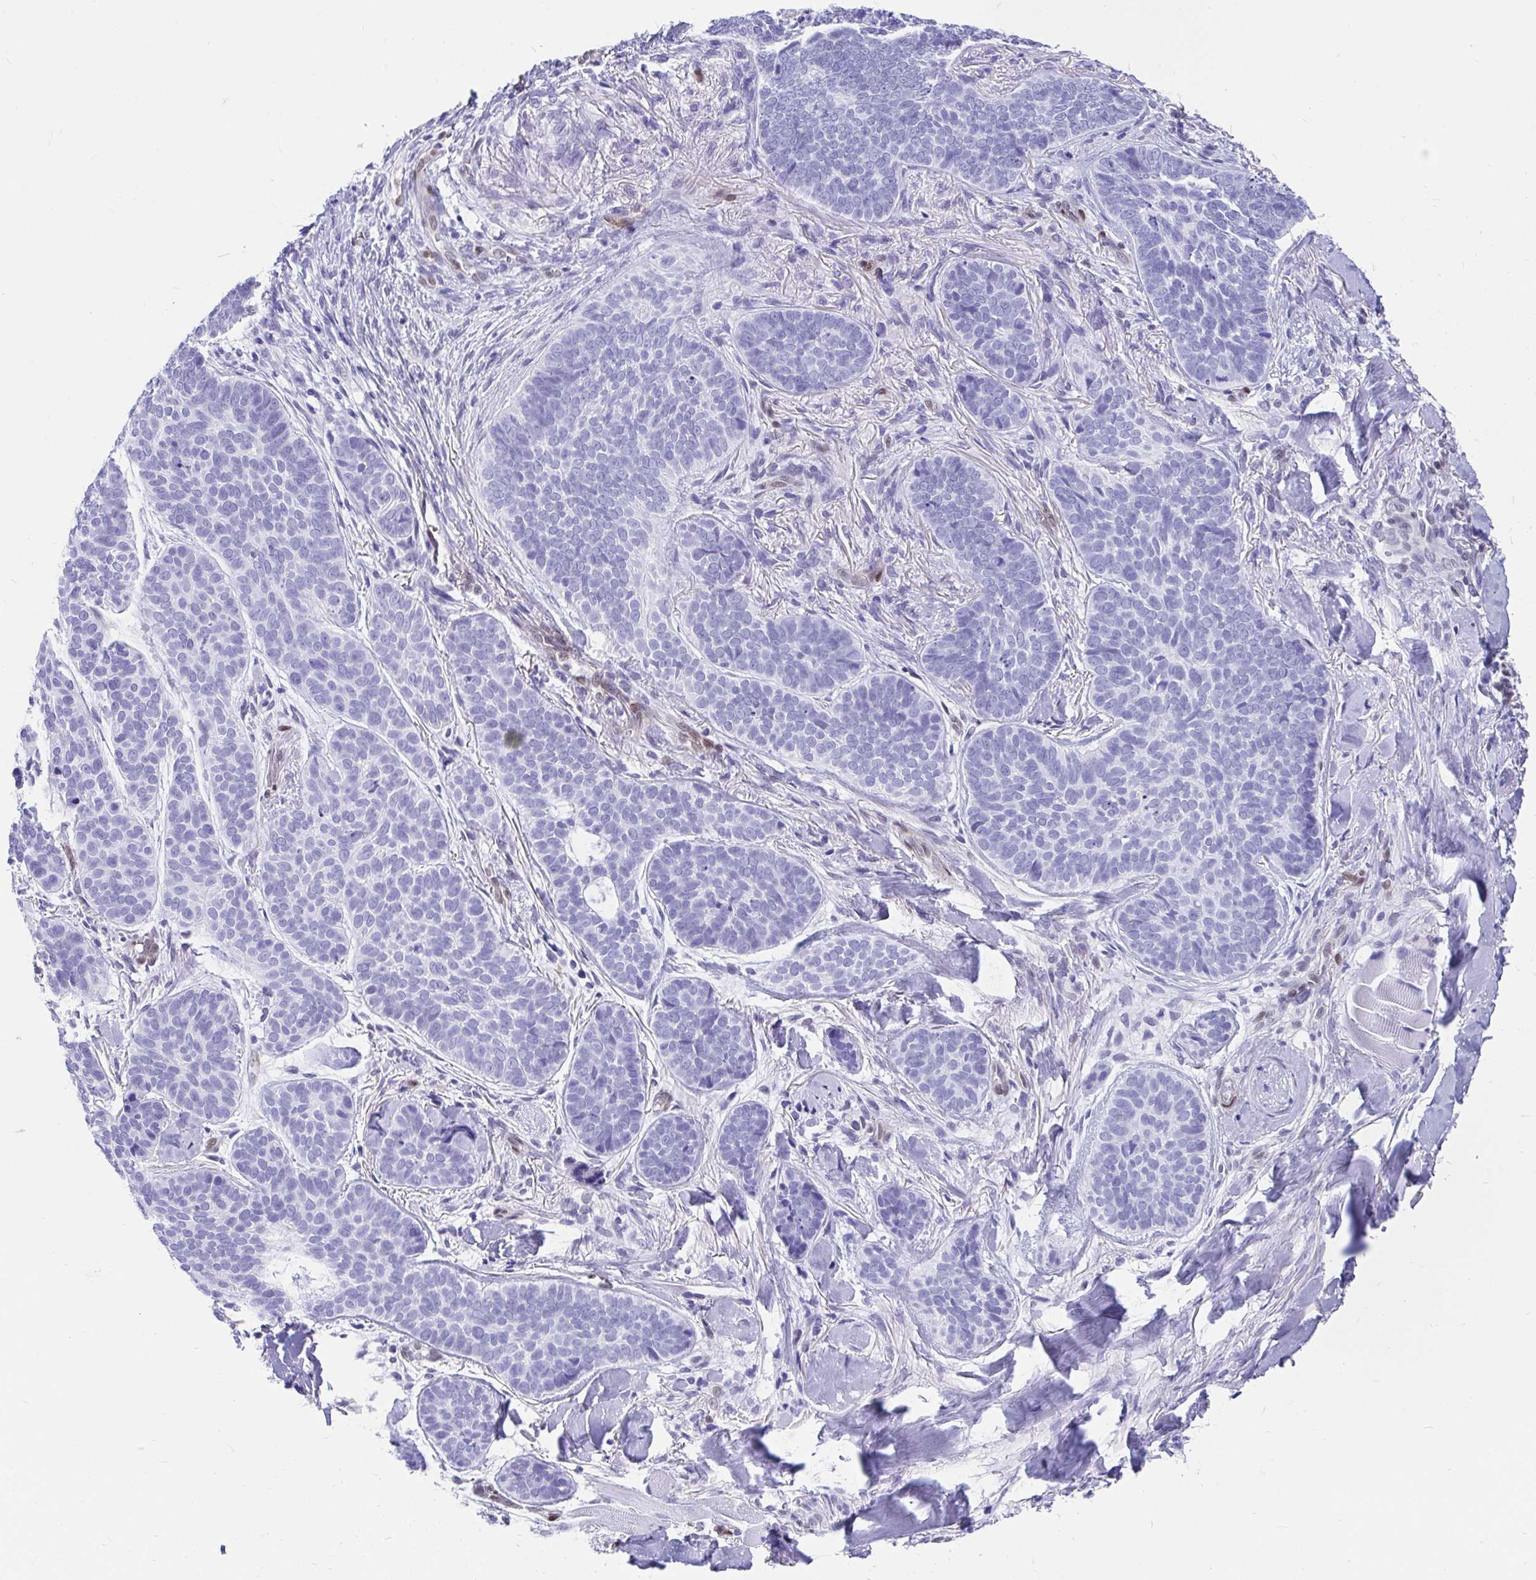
{"staining": {"intensity": "negative", "quantity": "none", "location": "none"}, "tissue": "skin cancer", "cell_type": "Tumor cells", "image_type": "cancer", "snomed": [{"axis": "morphology", "description": "Basal cell carcinoma"}, {"axis": "topography", "description": "Skin"}, {"axis": "topography", "description": "Skin of nose"}], "caption": "Tumor cells show no significant protein expression in skin cancer. (DAB immunohistochemistry (IHC), high magnification).", "gene": "RBPMS", "patient": {"sex": "female", "age": 81}}